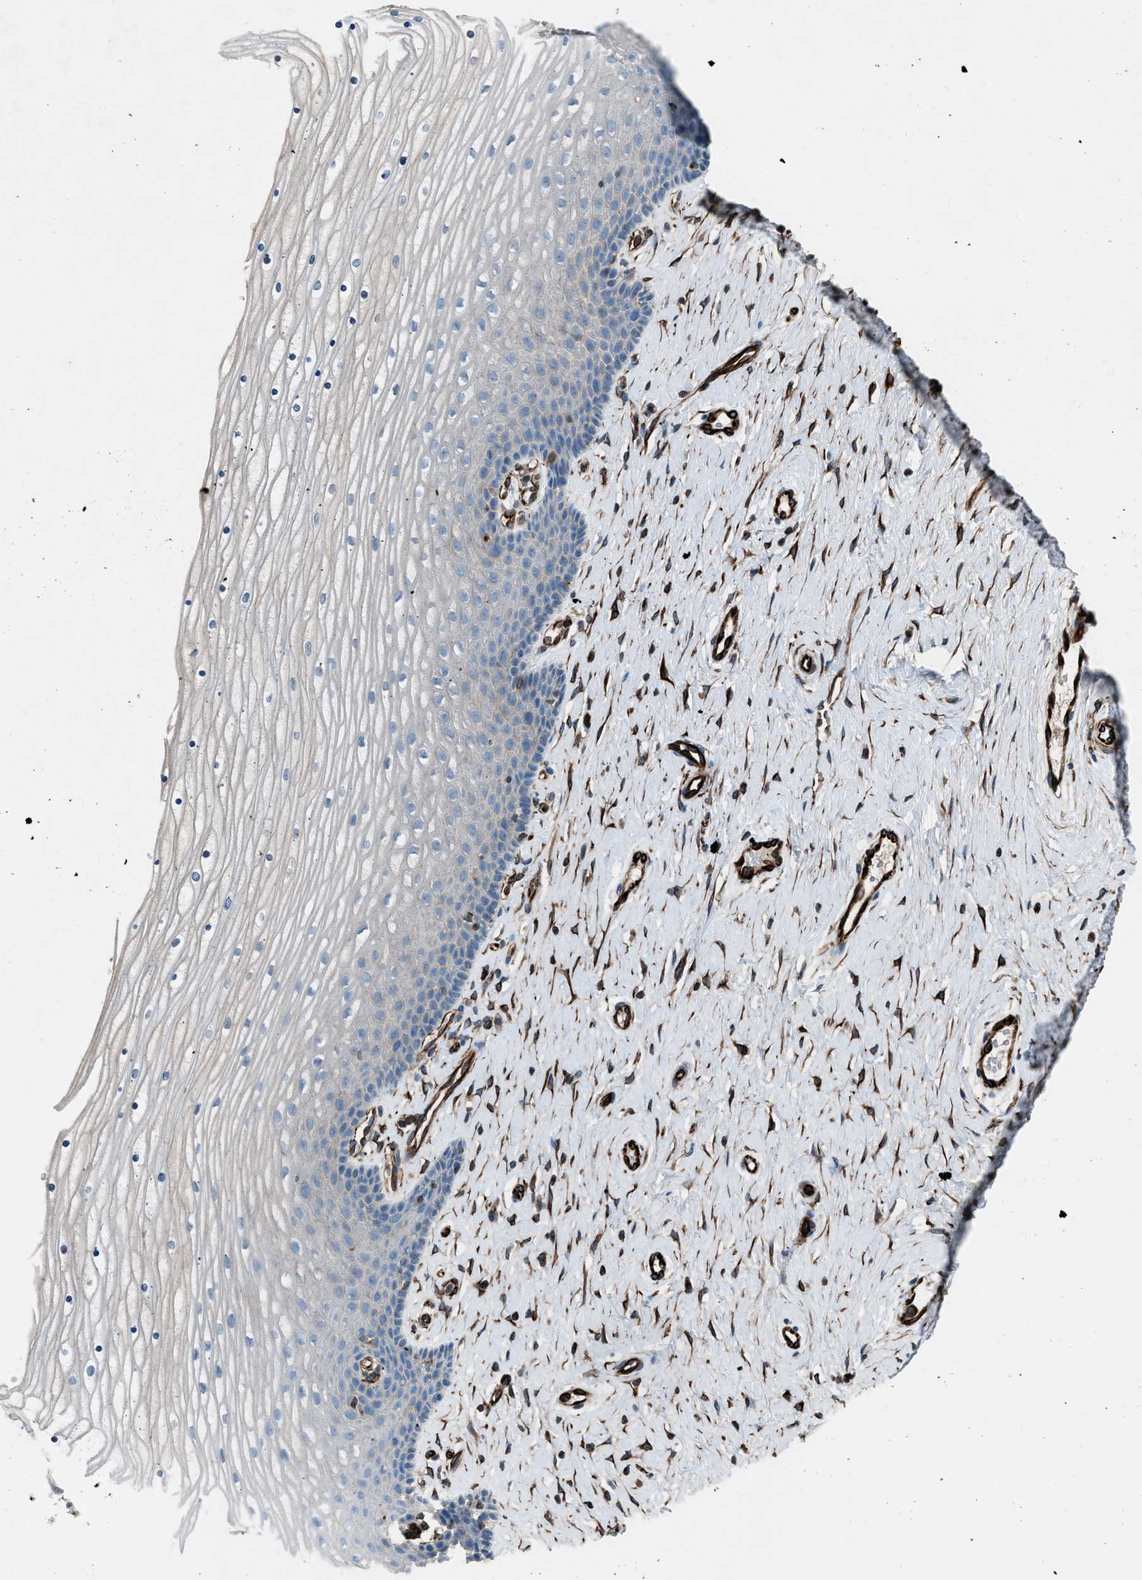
{"staining": {"intensity": "weak", "quantity": "<25%", "location": "cytoplasmic/membranous"}, "tissue": "cervix", "cell_type": "Squamous epithelial cells", "image_type": "normal", "snomed": [{"axis": "morphology", "description": "Normal tissue, NOS"}, {"axis": "topography", "description": "Cervix"}], "caption": "This is an immunohistochemistry (IHC) photomicrograph of benign human cervix. There is no positivity in squamous epithelial cells.", "gene": "CABP7", "patient": {"sex": "female", "age": 39}}